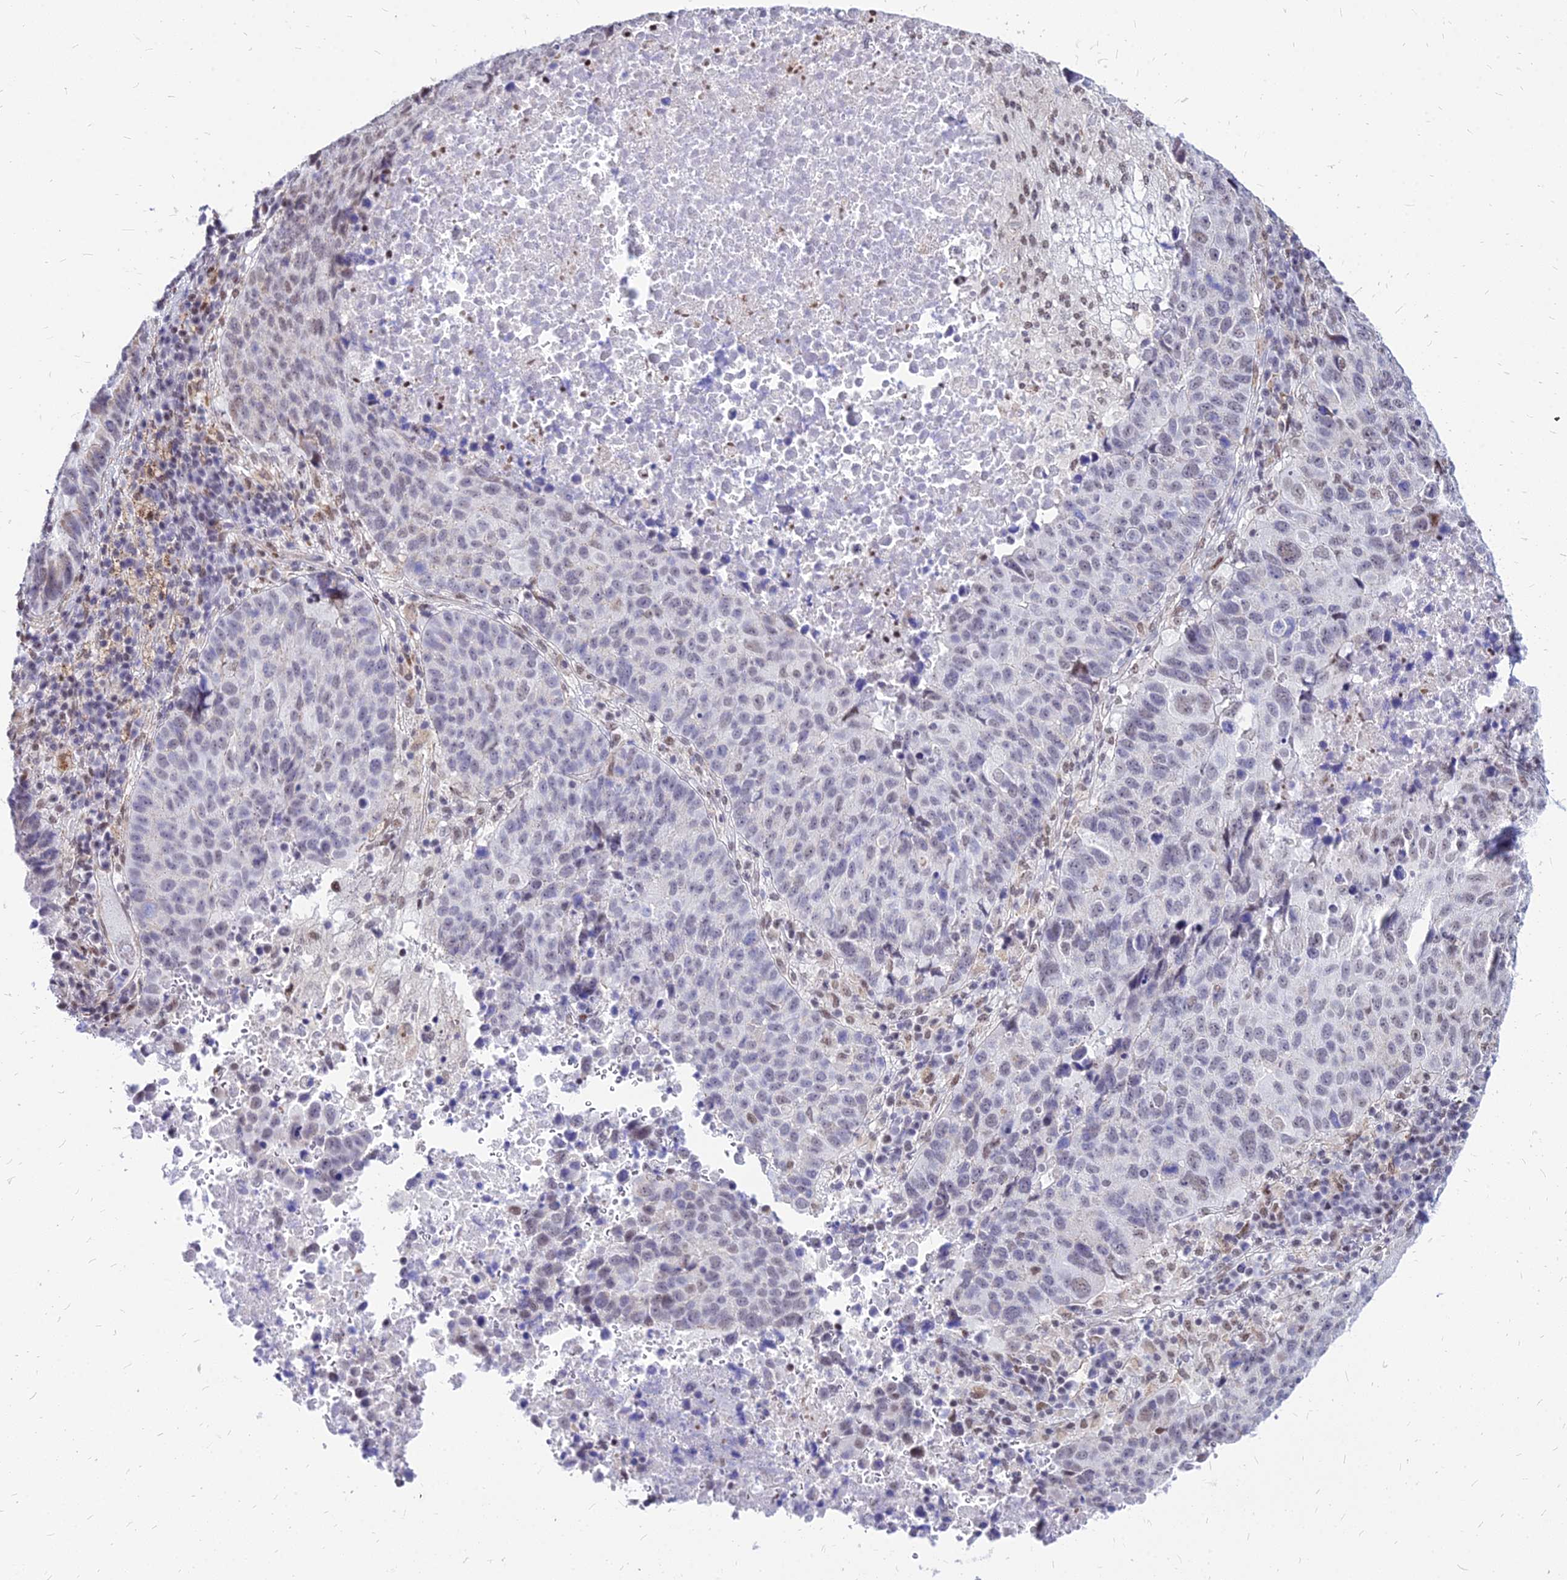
{"staining": {"intensity": "moderate", "quantity": "<25%", "location": "nuclear"}, "tissue": "lung cancer", "cell_type": "Tumor cells", "image_type": "cancer", "snomed": [{"axis": "morphology", "description": "Squamous cell carcinoma, NOS"}, {"axis": "topography", "description": "Lung"}], "caption": "Moderate nuclear protein positivity is appreciated in approximately <25% of tumor cells in squamous cell carcinoma (lung).", "gene": "FDX2", "patient": {"sex": "male", "age": 73}}